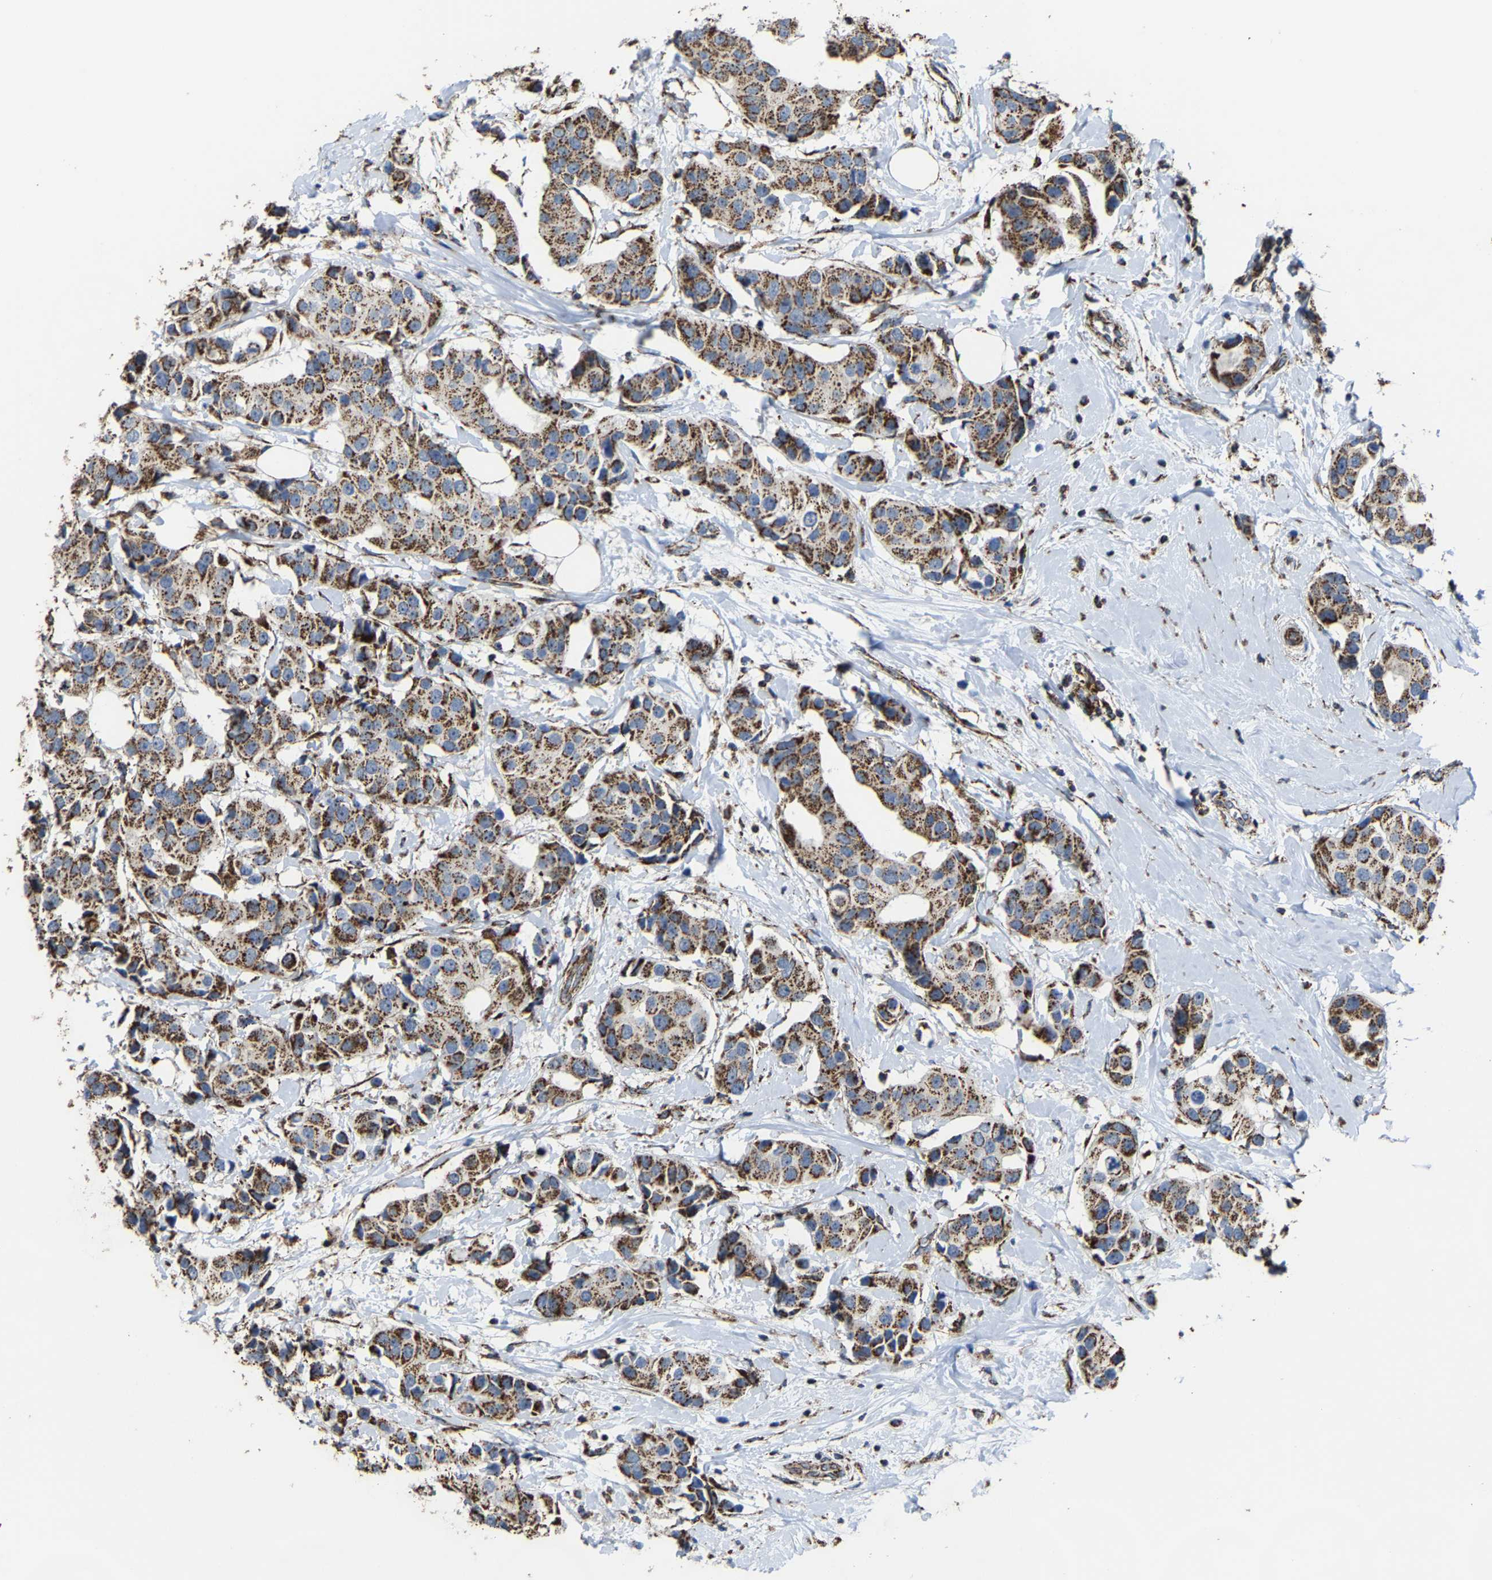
{"staining": {"intensity": "strong", "quantity": ">75%", "location": "cytoplasmic/membranous"}, "tissue": "breast cancer", "cell_type": "Tumor cells", "image_type": "cancer", "snomed": [{"axis": "morphology", "description": "Normal tissue, NOS"}, {"axis": "morphology", "description": "Duct carcinoma"}, {"axis": "topography", "description": "Breast"}], "caption": "This image exhibits IHC staining of breast invasive ductal carcinoma, with high strong cytoplasmic/membranous positivity in about >75% of tumor cells.", "gene": "NDUFV3", "patient": {"sex": "female", "age": 39}}